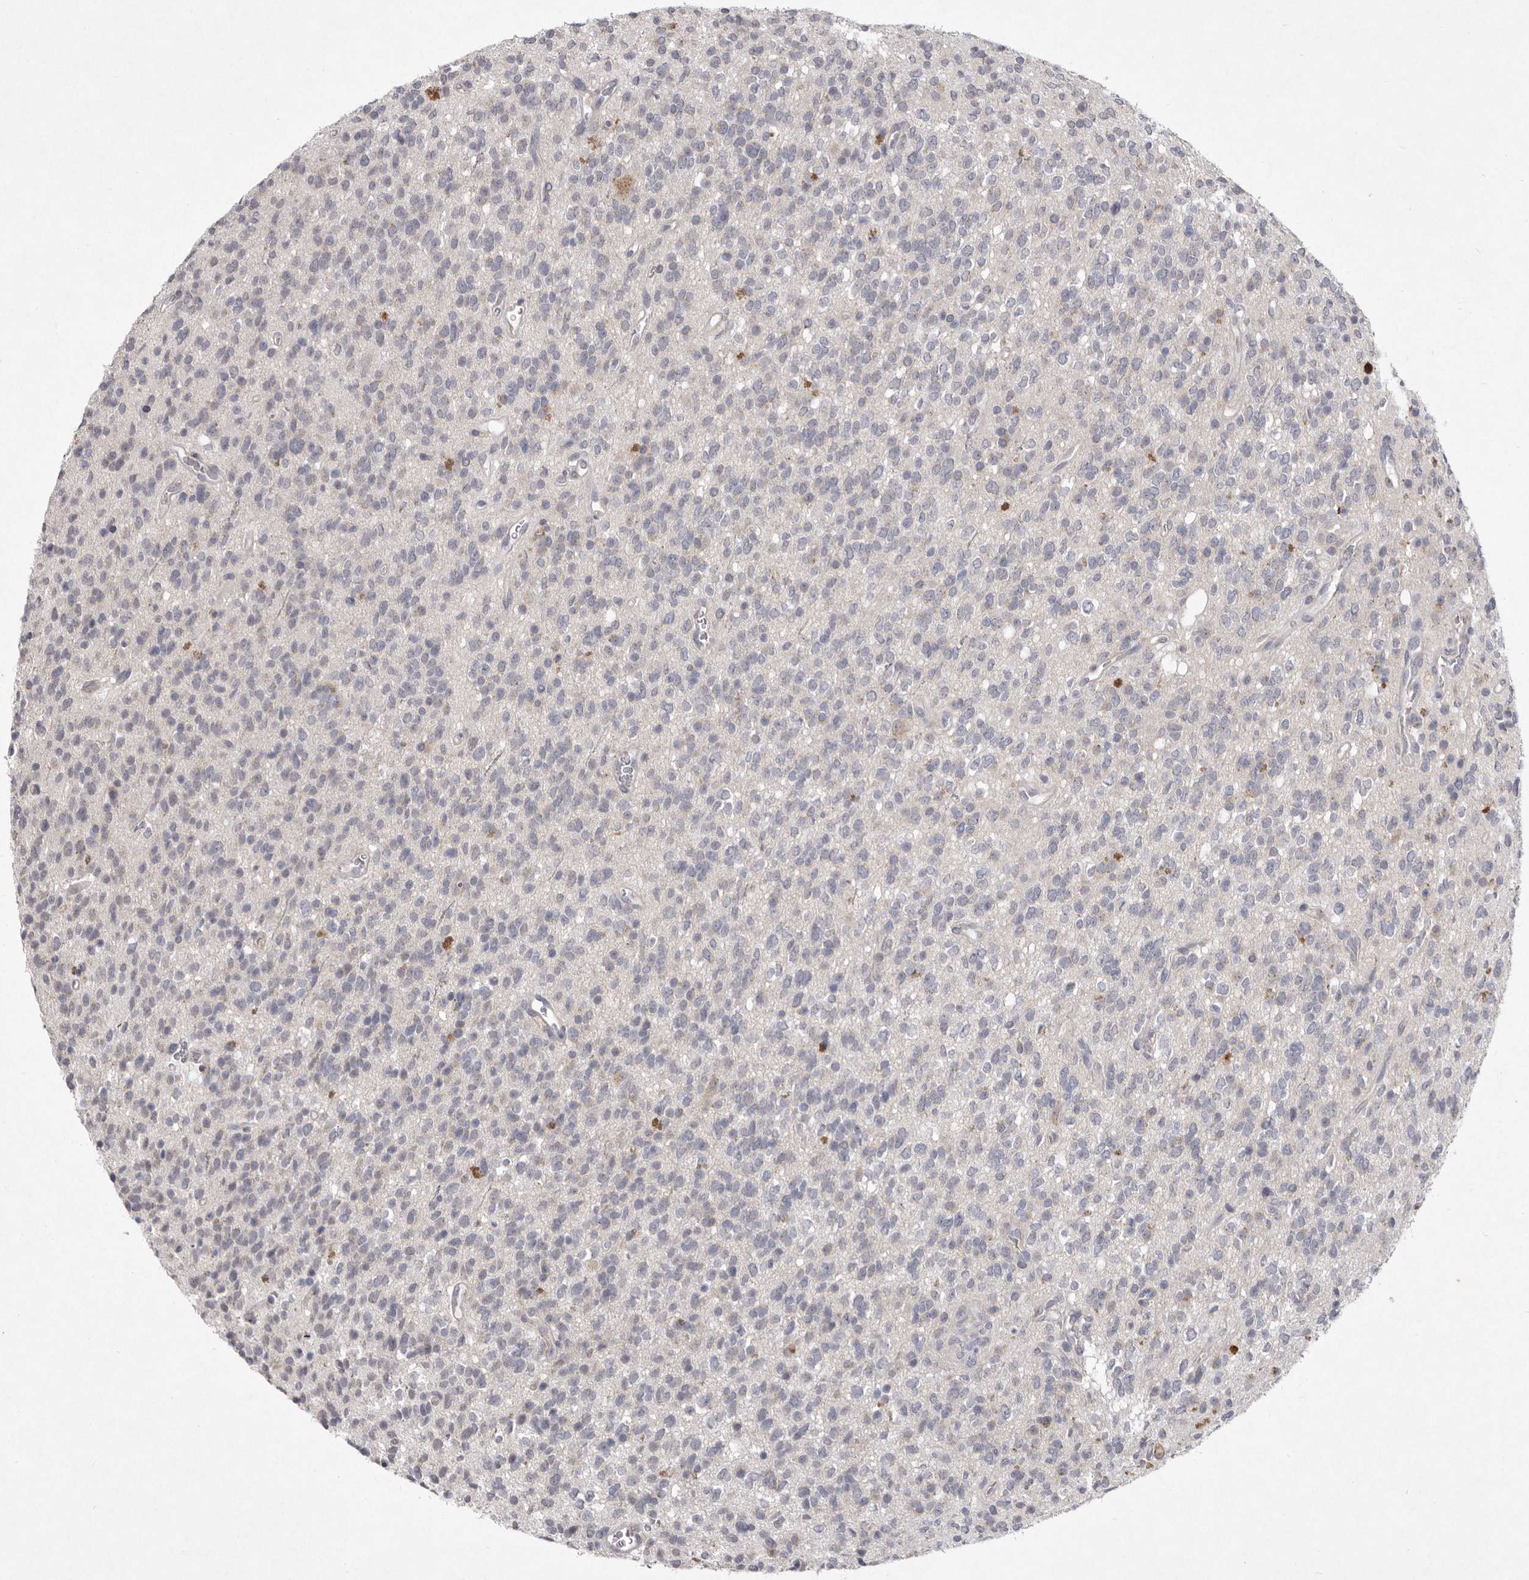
{"staining": {"intensity": "negative", "quantity": "none", "location": "none"}, "tissue": "glioma", "cell_type": "Tumor cells", "image_type": "cancer", "snomed": [{"axis": "morphology", "description": "Glioma, malignant, High grade"}, {"axis": "topography", "description": "Brain"}], "caption": "Immunohistochemical staining of human glioma reveals no significant positivity in tumor cells.", "gene": "P2RX6", "patient": {"sex": "male", "age": 34}}